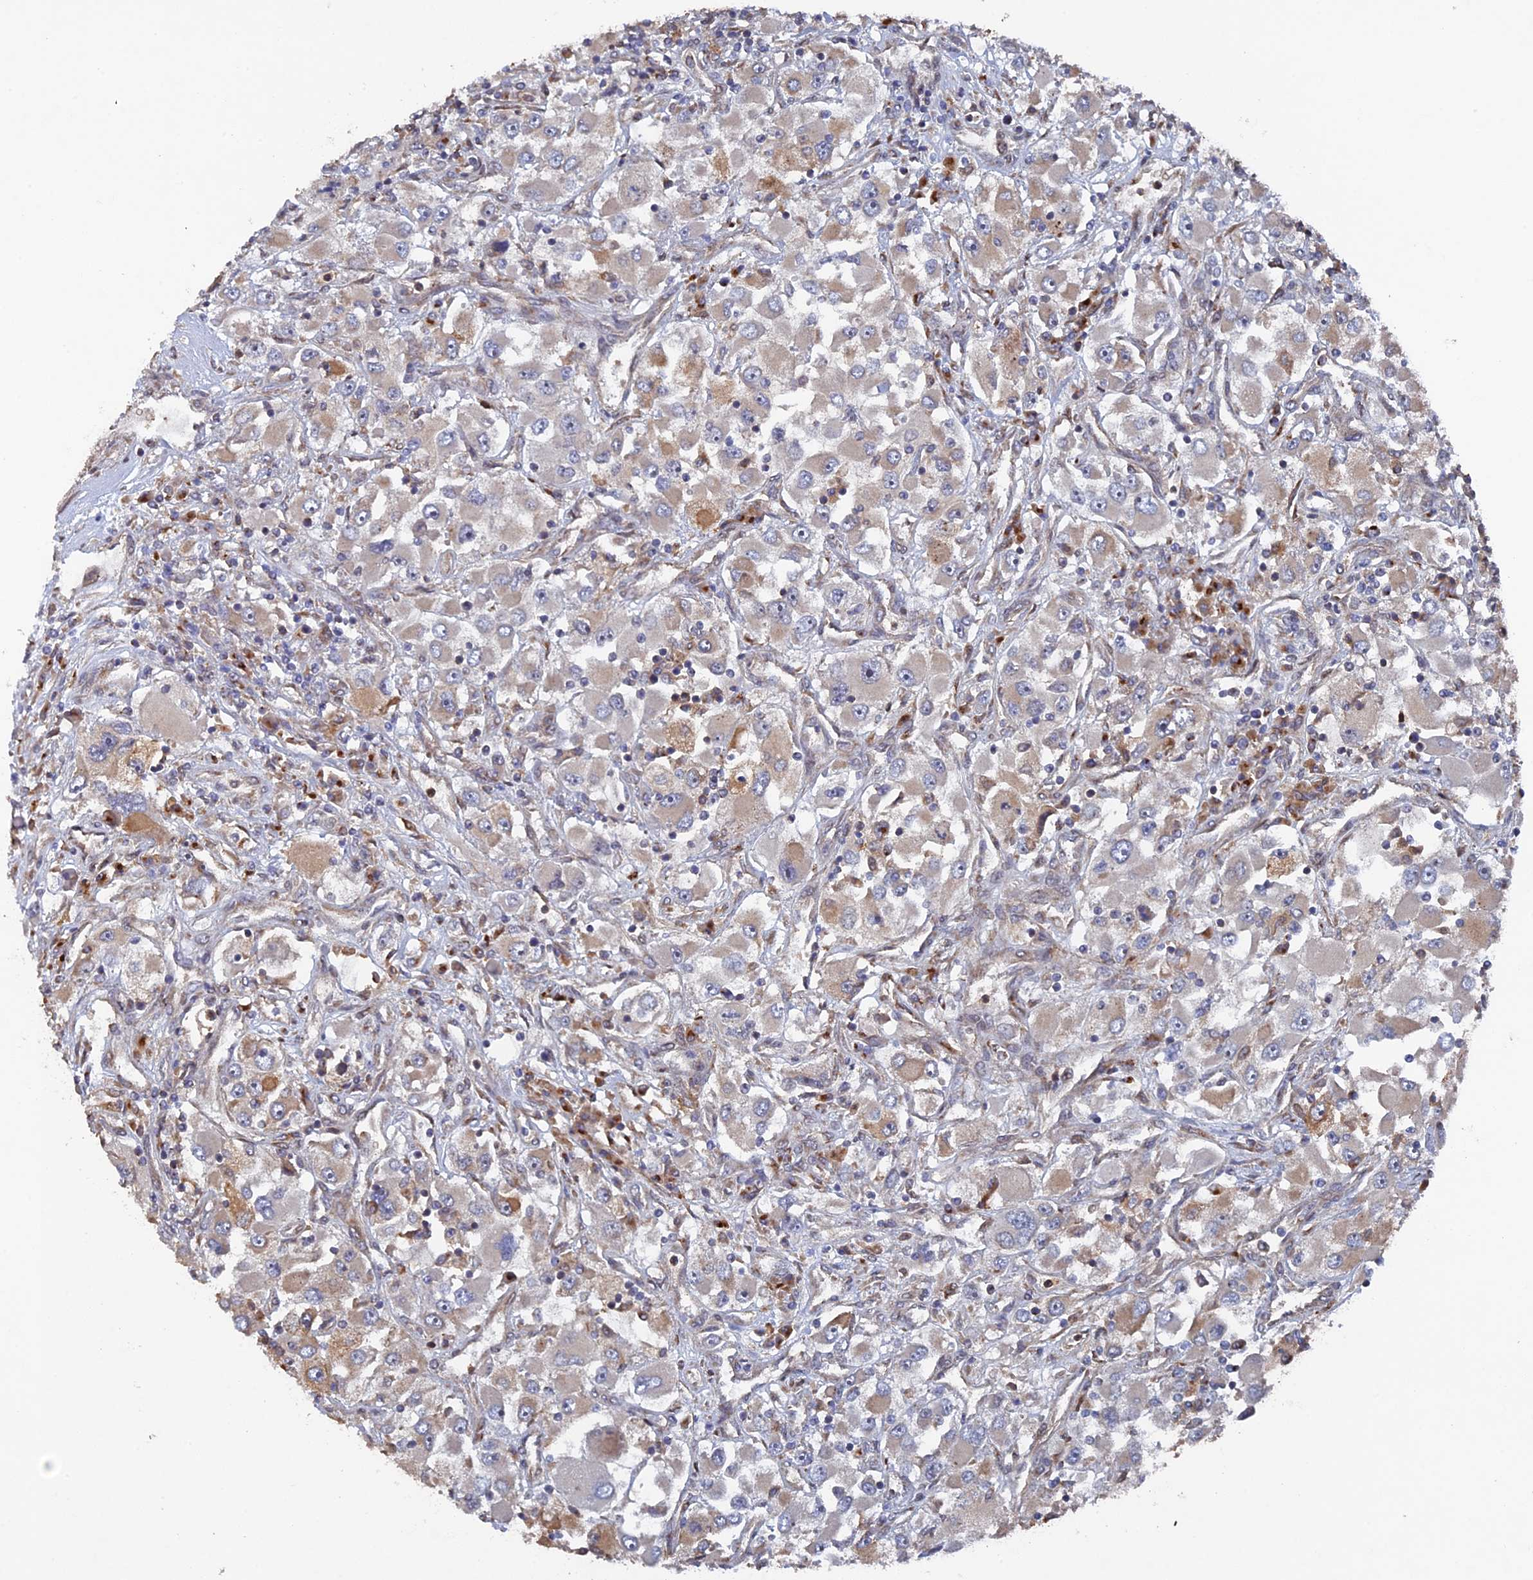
{"staining": {"intensity": "weak", "quantity": "25%-75%", "location": "cytoplasmic/membranous"}, "tissue": "renal cancer", "cell_type": "Tumor cells", "image_type": "cancer", "snomed": [{"axis": "morphology", "description": "Adenocarcinoma, NOS"}, {"axis": "topography", "description": "Kidney"}], "caption": "Adenocarcinoma (renal) stained with a protein marker demonstrates weak staining in tumor cells.", "gene": "VPS37C", "patient": {"sex": "female", "age": 52}}